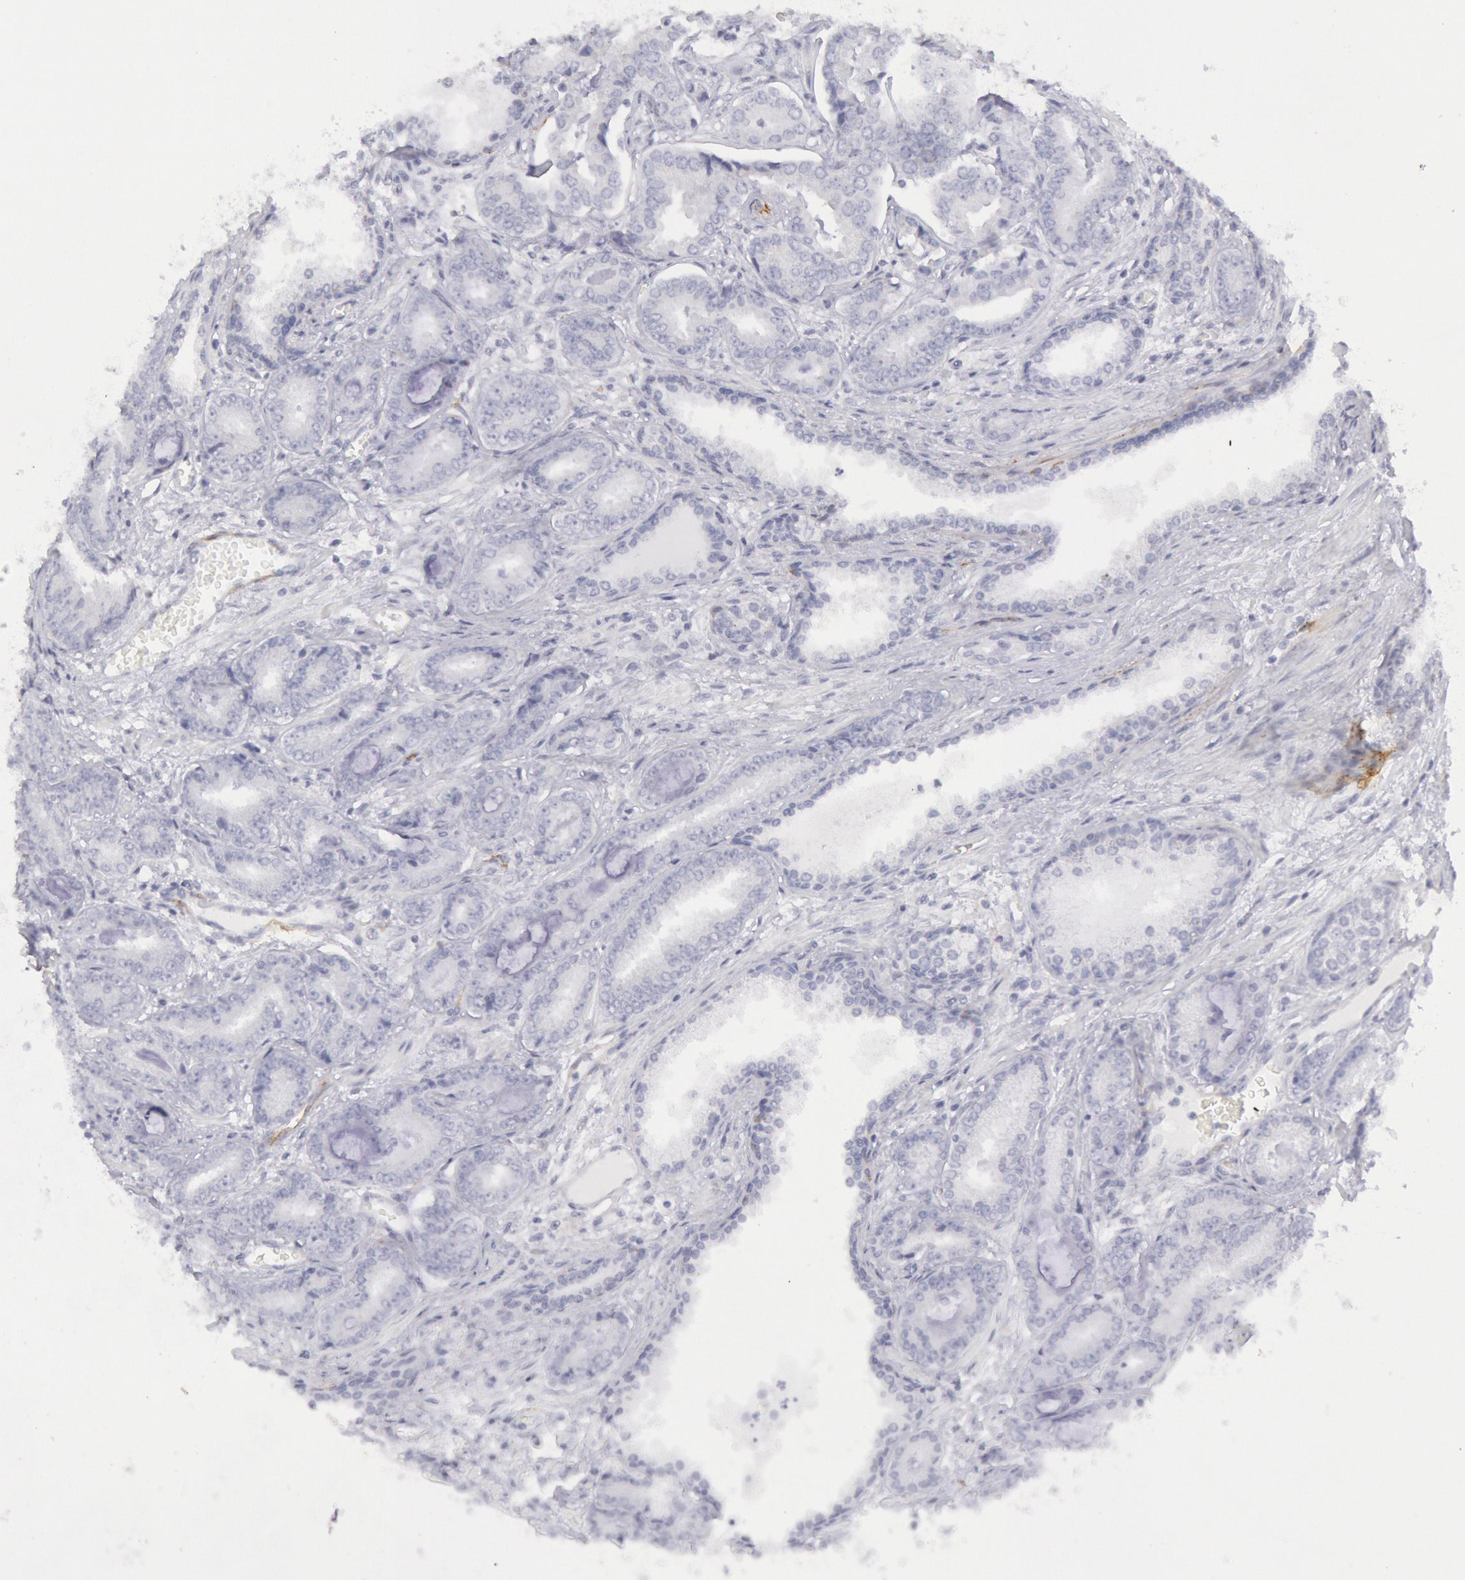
{"staining": {"intensity": "negative", "quantity": "none", "location": "none"}, "tissue": "prostate cancer", "cell_type": "Tumor cells", "image_type": "cancer", "snomed": [{"axis": "morphology", "description": "Adenocarcinoma, Low grade"}, {"axis": "topography", "description": "Prostate"}], "caption": "Protein analysis of low-grade adenocarcinoma (prostate) shows no significant staining in tumor cells. The staining is performed using DAB (3,3'-diaminobenzidine) brown chromogen with nuclei counter-stained in using hematoxylin.", "gene": "CDH13", "patient": {"sex": "male", "age": 65}}